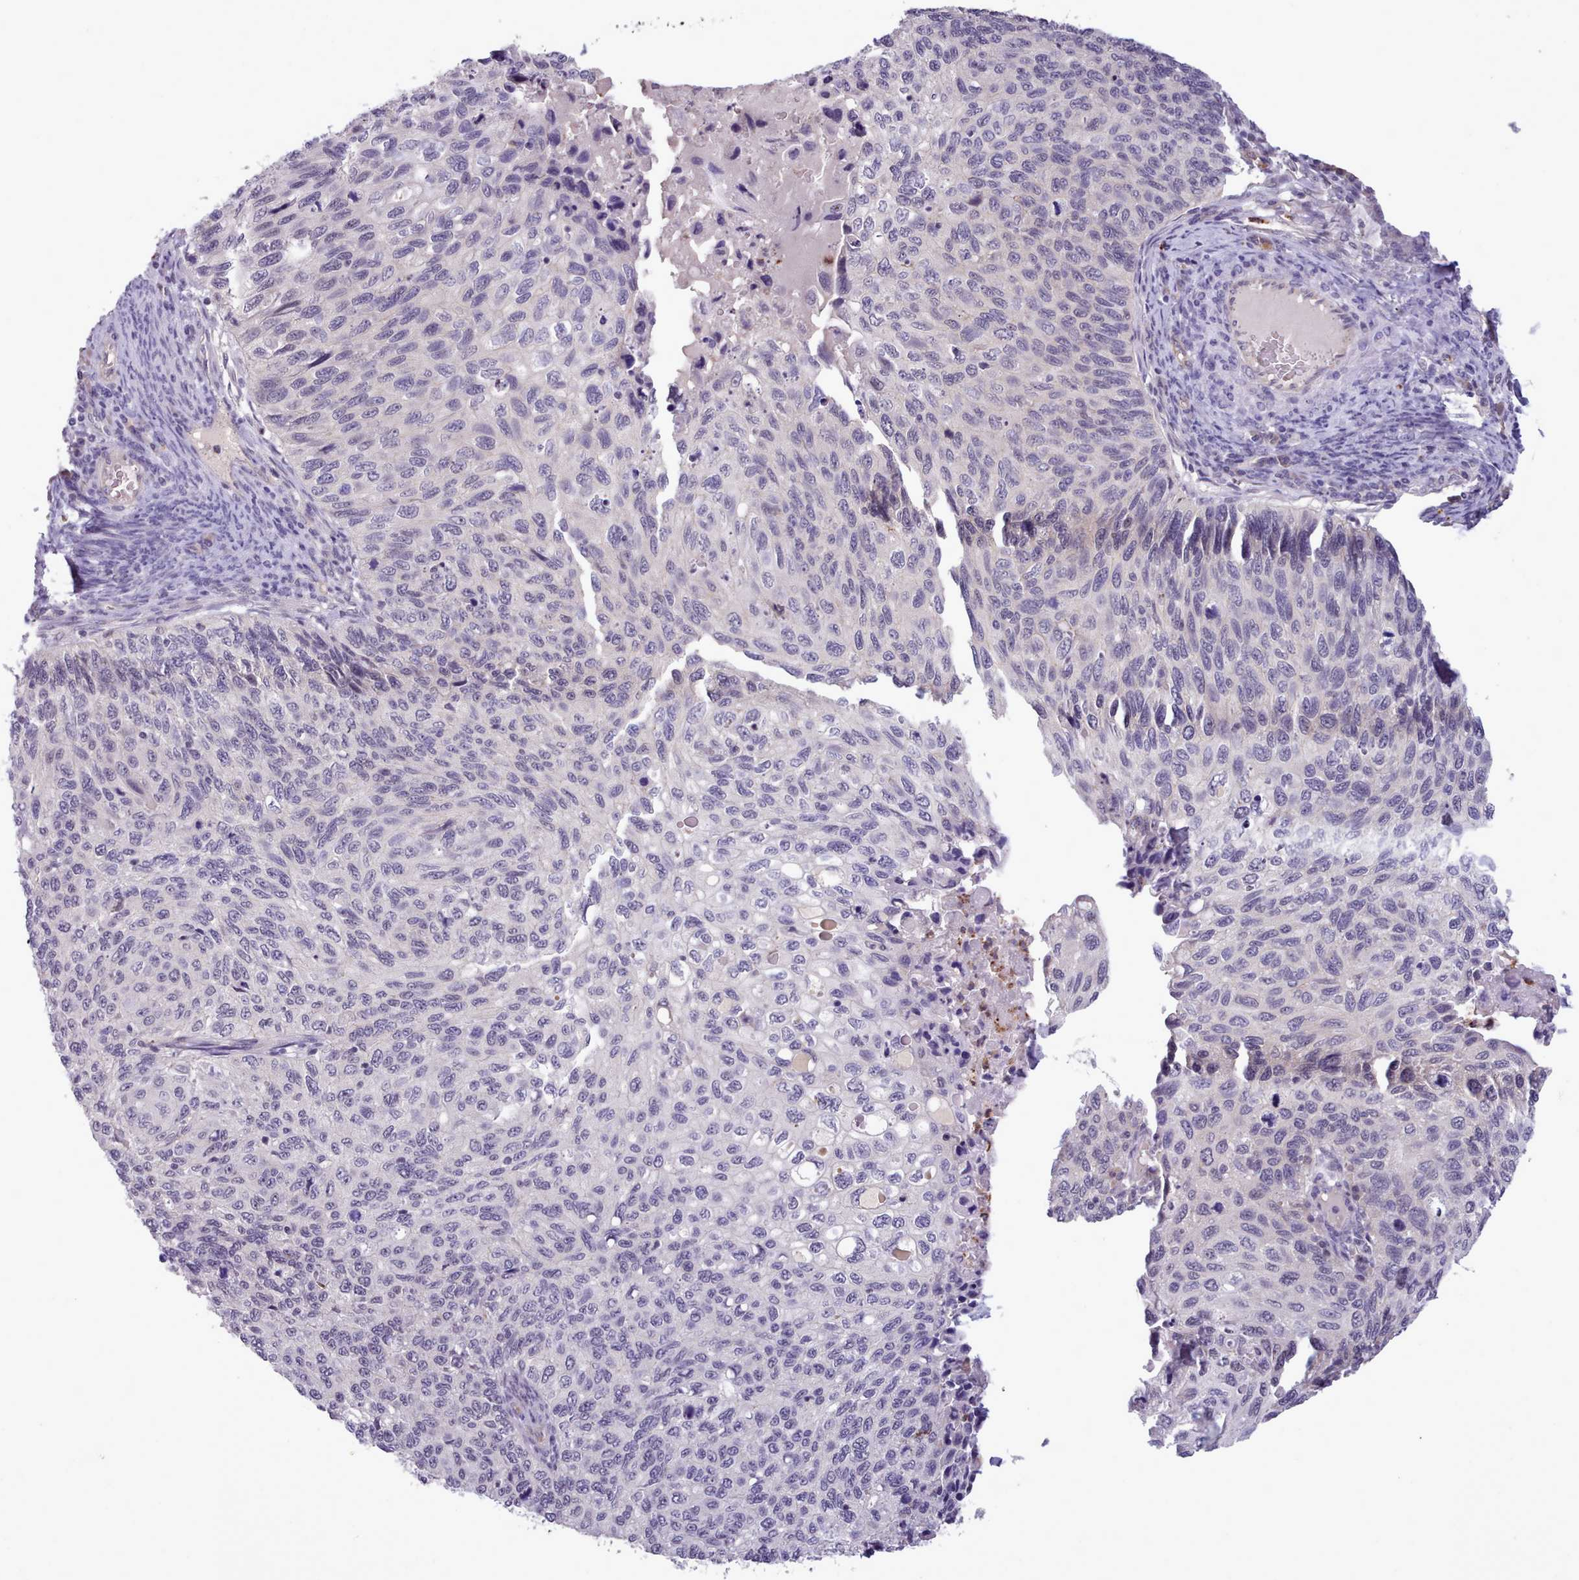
{"staining": {"intensity": "negative", "quantity": "none", "location": "none"}, "tissue": "cervical cancer", "cell_type": "Tumor cells", "image_type": "cancer", "snomed": [{"axis": "morphology", "description": "Squamous cell carcinoma, NOS"}, {"axis": "topography", "description": "Cervix"}], "caption": "Histopathology image shows no protein expression in tumor cells of cervical cancer (squamous cell carcinoma) tissue. (DAB immunohistochemistry (IHC) with hematoxylin counter stain).", "gene": "KCTD16", "patient": {"sex": "female", "age": 70}}